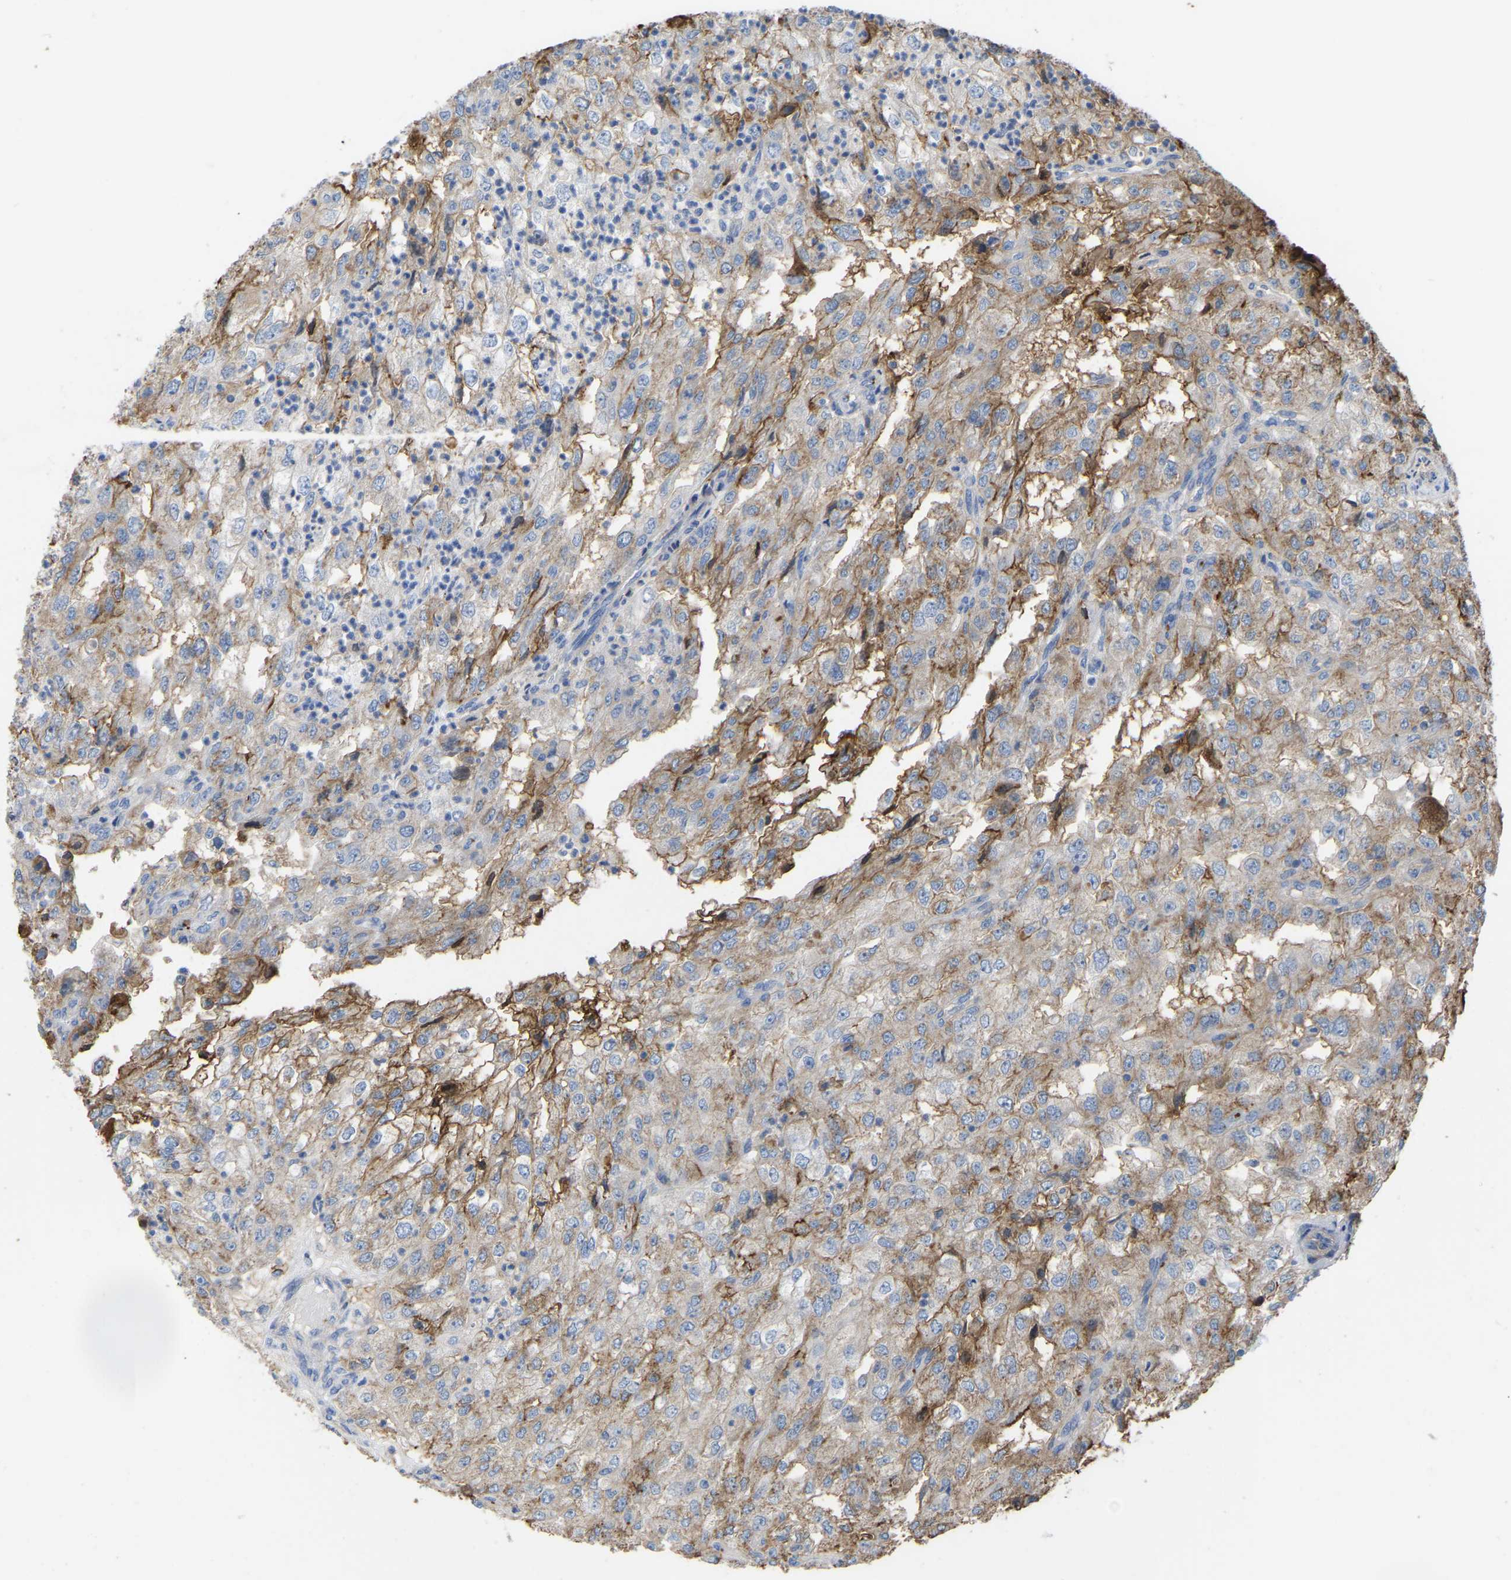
{"staining": {"intensity": "moderate", "quantity": ">75%", "location": "cytoplasmic/membranous"}, "tissue": "renal cancer", "cell_type": "Tumor cells", "image_type": "cancer", "snomed": [{"axis": "morphology", "description": "Adenocarcinoma, NOS"}, {"axis": "topography", "description": "Kidney"}], "caption": "Brown immunohistochemical staining in renal adenocarcinoma exhibits moderate cytoplasmic/membranous positivity in about >75% of tumor cells.", "gene": "ZNF449", "patient": {"sex": "female", "age": 54}}